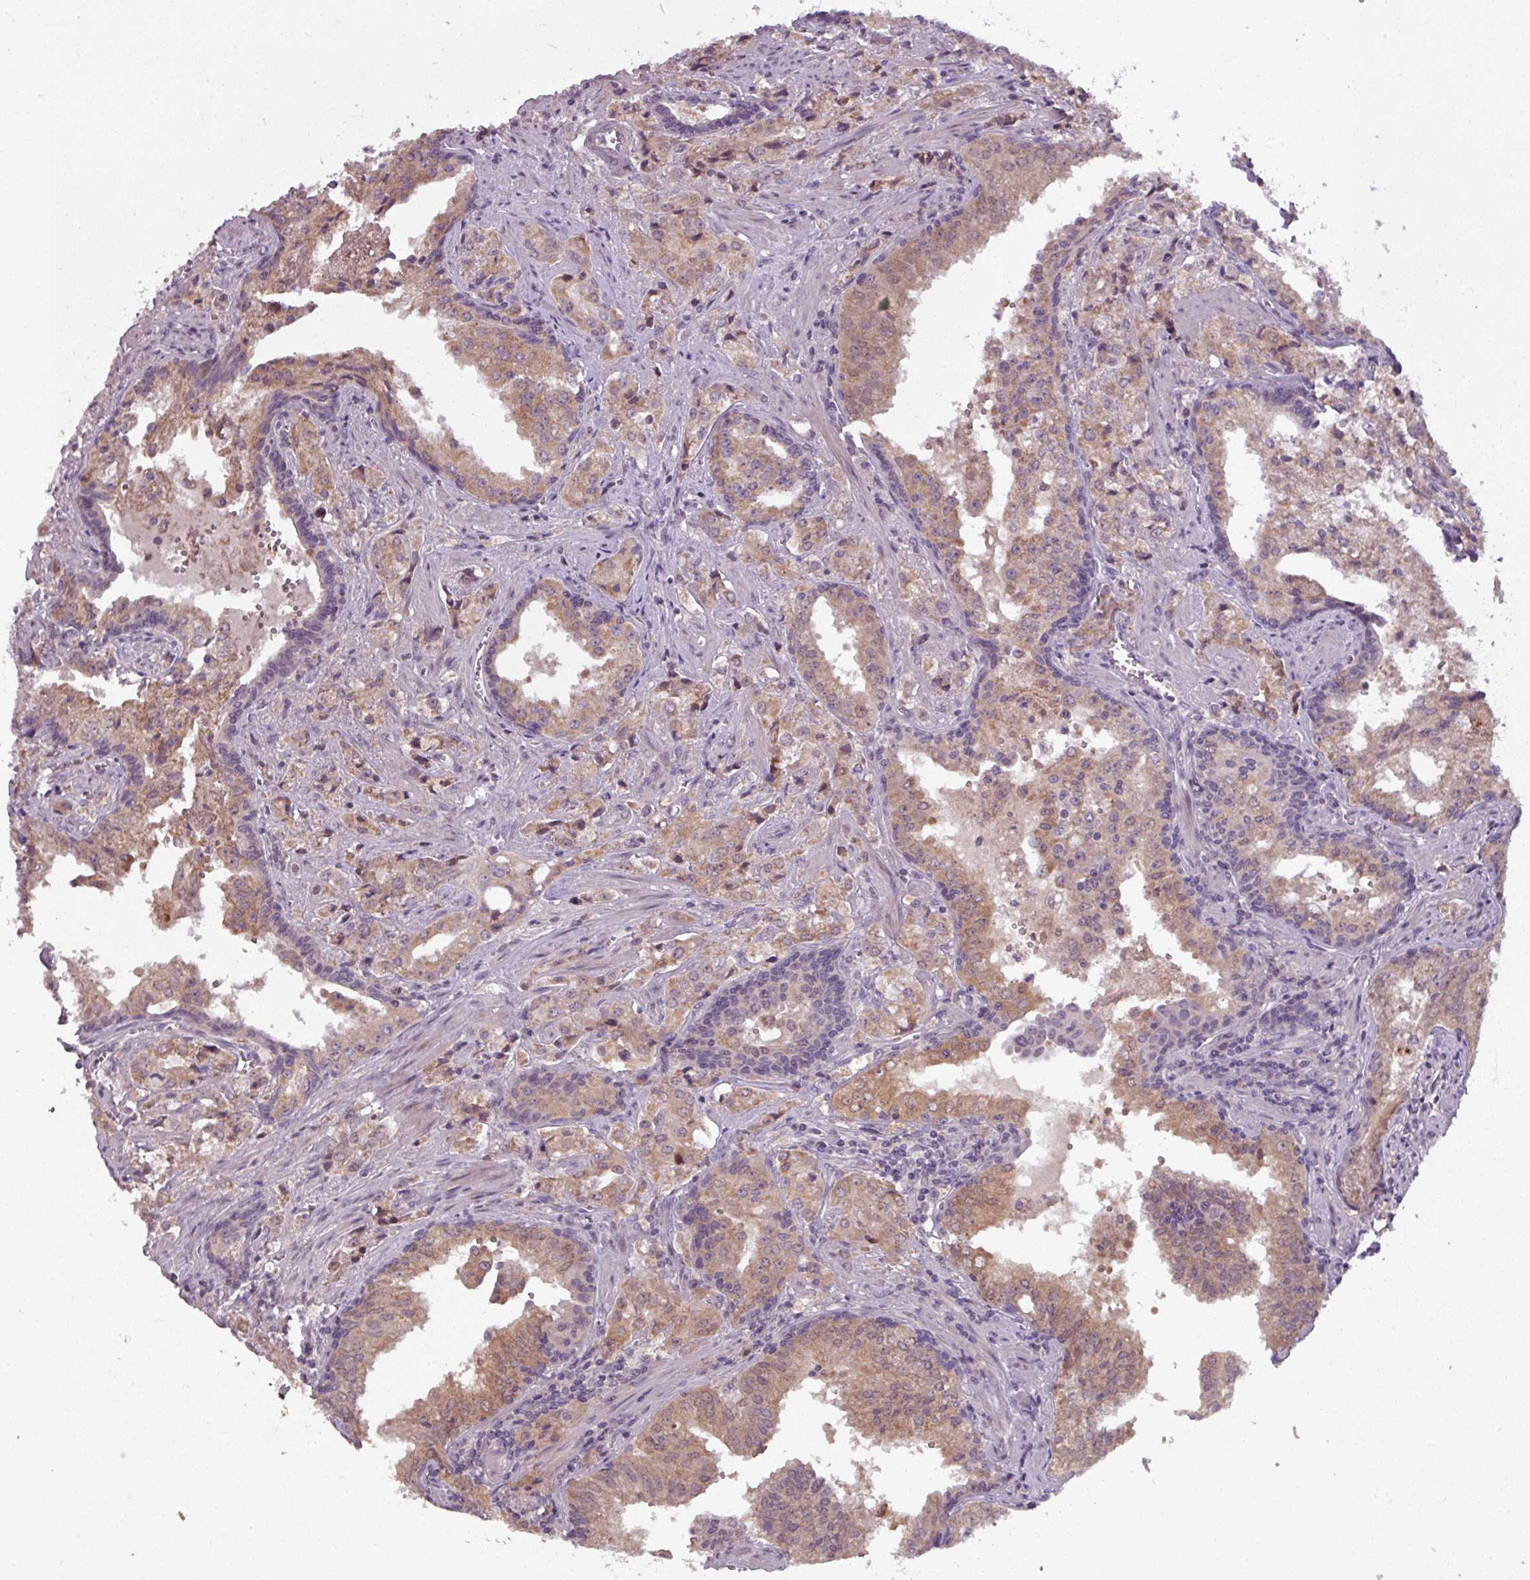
{"staining": {"intensity": "moderate", "quantity": ">75%", "location": "cytoplasmic/membranous,nuclear"}, "tissue": "prostate cancer", "cell_type": "Tumor cells", "image_type": "cancer", "snomed": [{"axis": "morphology", "description": "Adenocarcinoma, High grade"}, {"axis": "topography", "description": "Prostate"}], "caption": "Immunohistochemistry (IHC) micrograph of neoplastic tissue: human prostate high-grade adenocarcinoma stained using immunohistochemistry reveals medium levels of moderate protein expression localized specifically in the cytoplasmic/membranous and nuclear of tumor cells, appearing as a cytoplasmic/membranous and nuclear brown color.", "gene": "OGFOD3", "patient": {"sex": "male", "age": 68}}